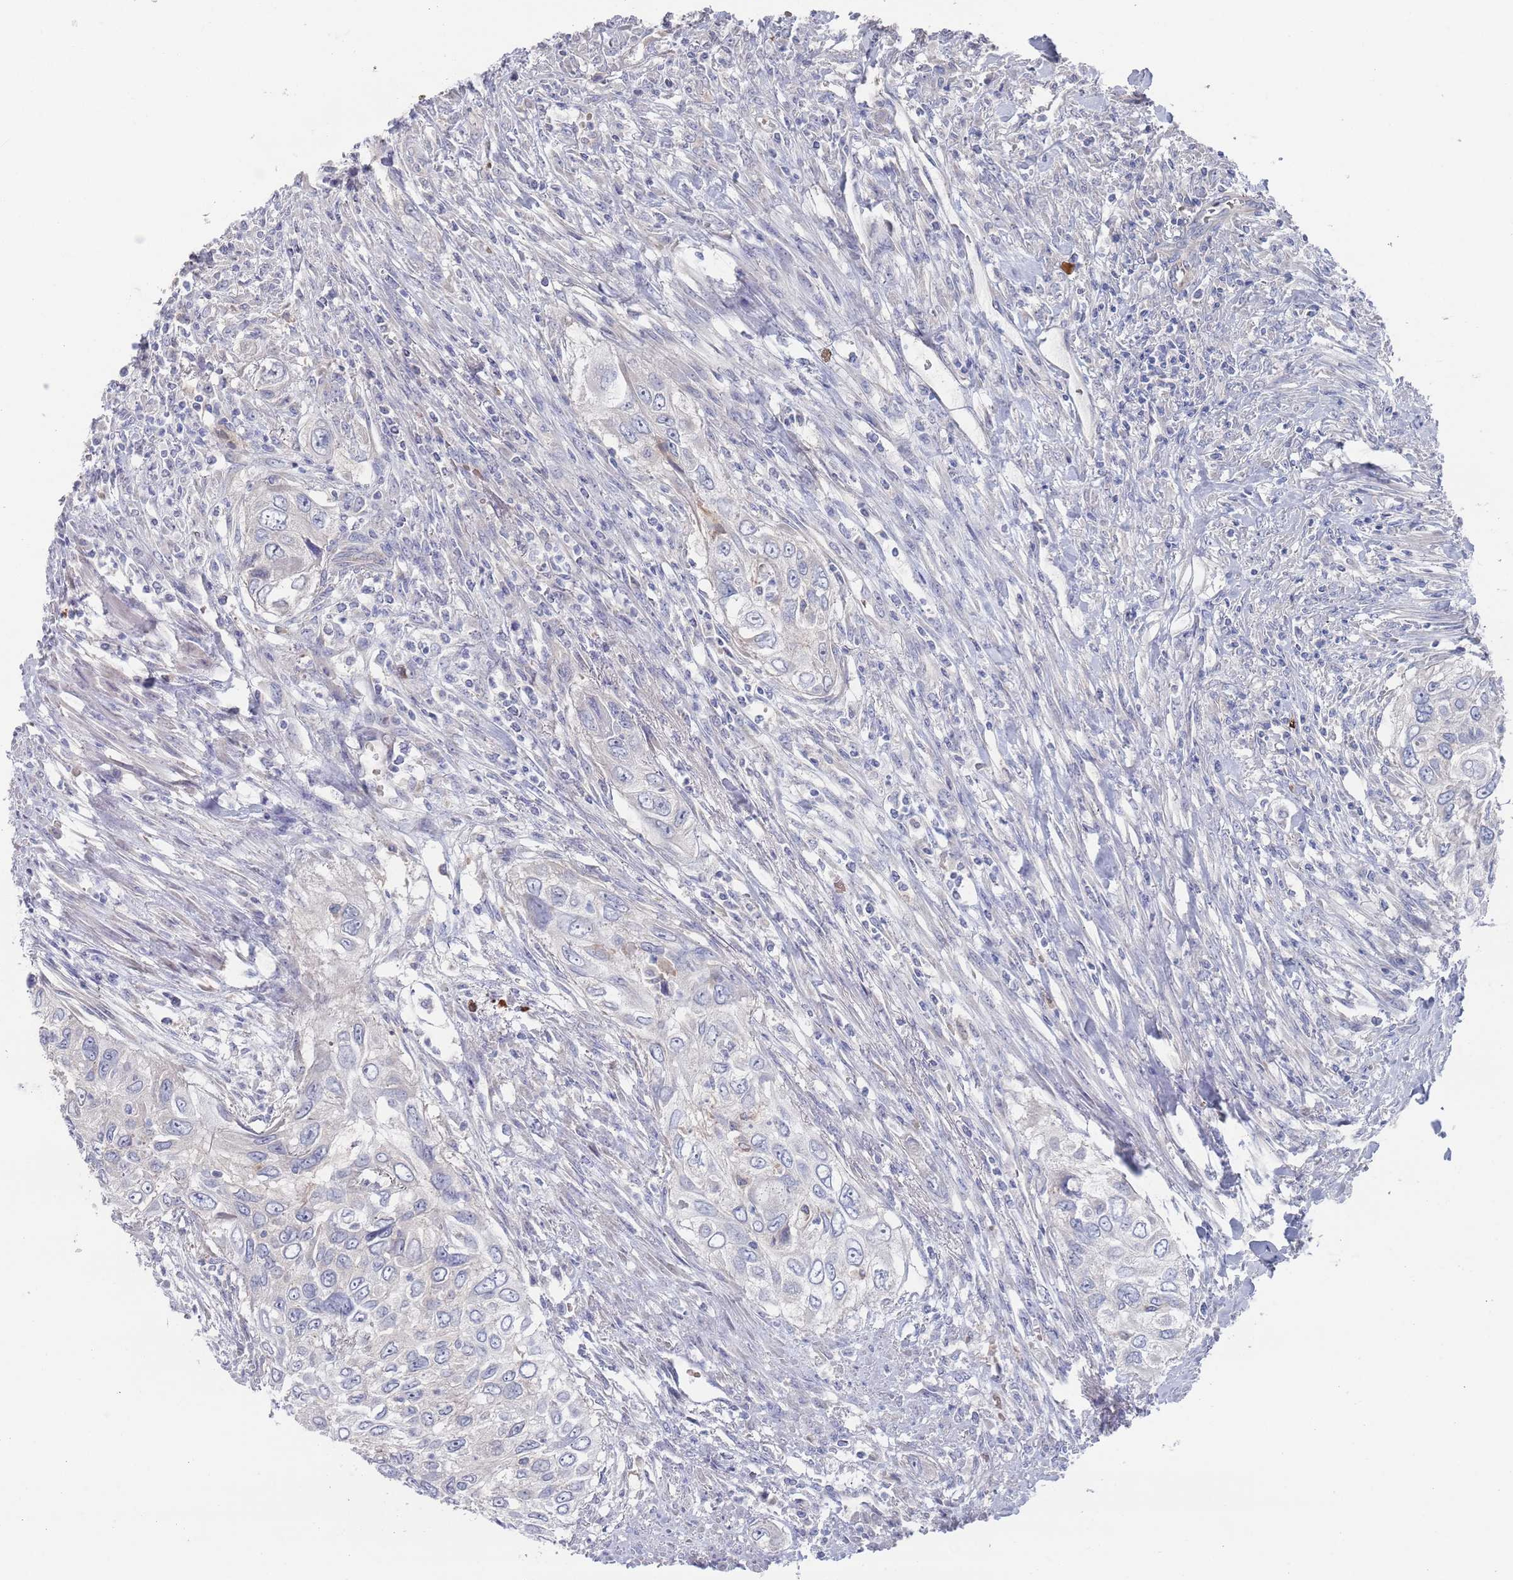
{"staining": {"intensity": "negative", "quantity": "none", "location": "none"}, "tissue": "urothelial cancer", "cell_type": "Tumor cells", "image_type": "cancer", "snomed": [{"axis": "morphology", "description": "Urothelial carcinoma, High grade"}, {"axis": "topography", "description": "Urinary bladder"}], "caption": "Immunohistochemical staining of human high-grade urothelial carcinoma displays no significant positivity in tumor cells.", "gene": "TMCO3", "patient": {"sex": "female", "age": 60}}